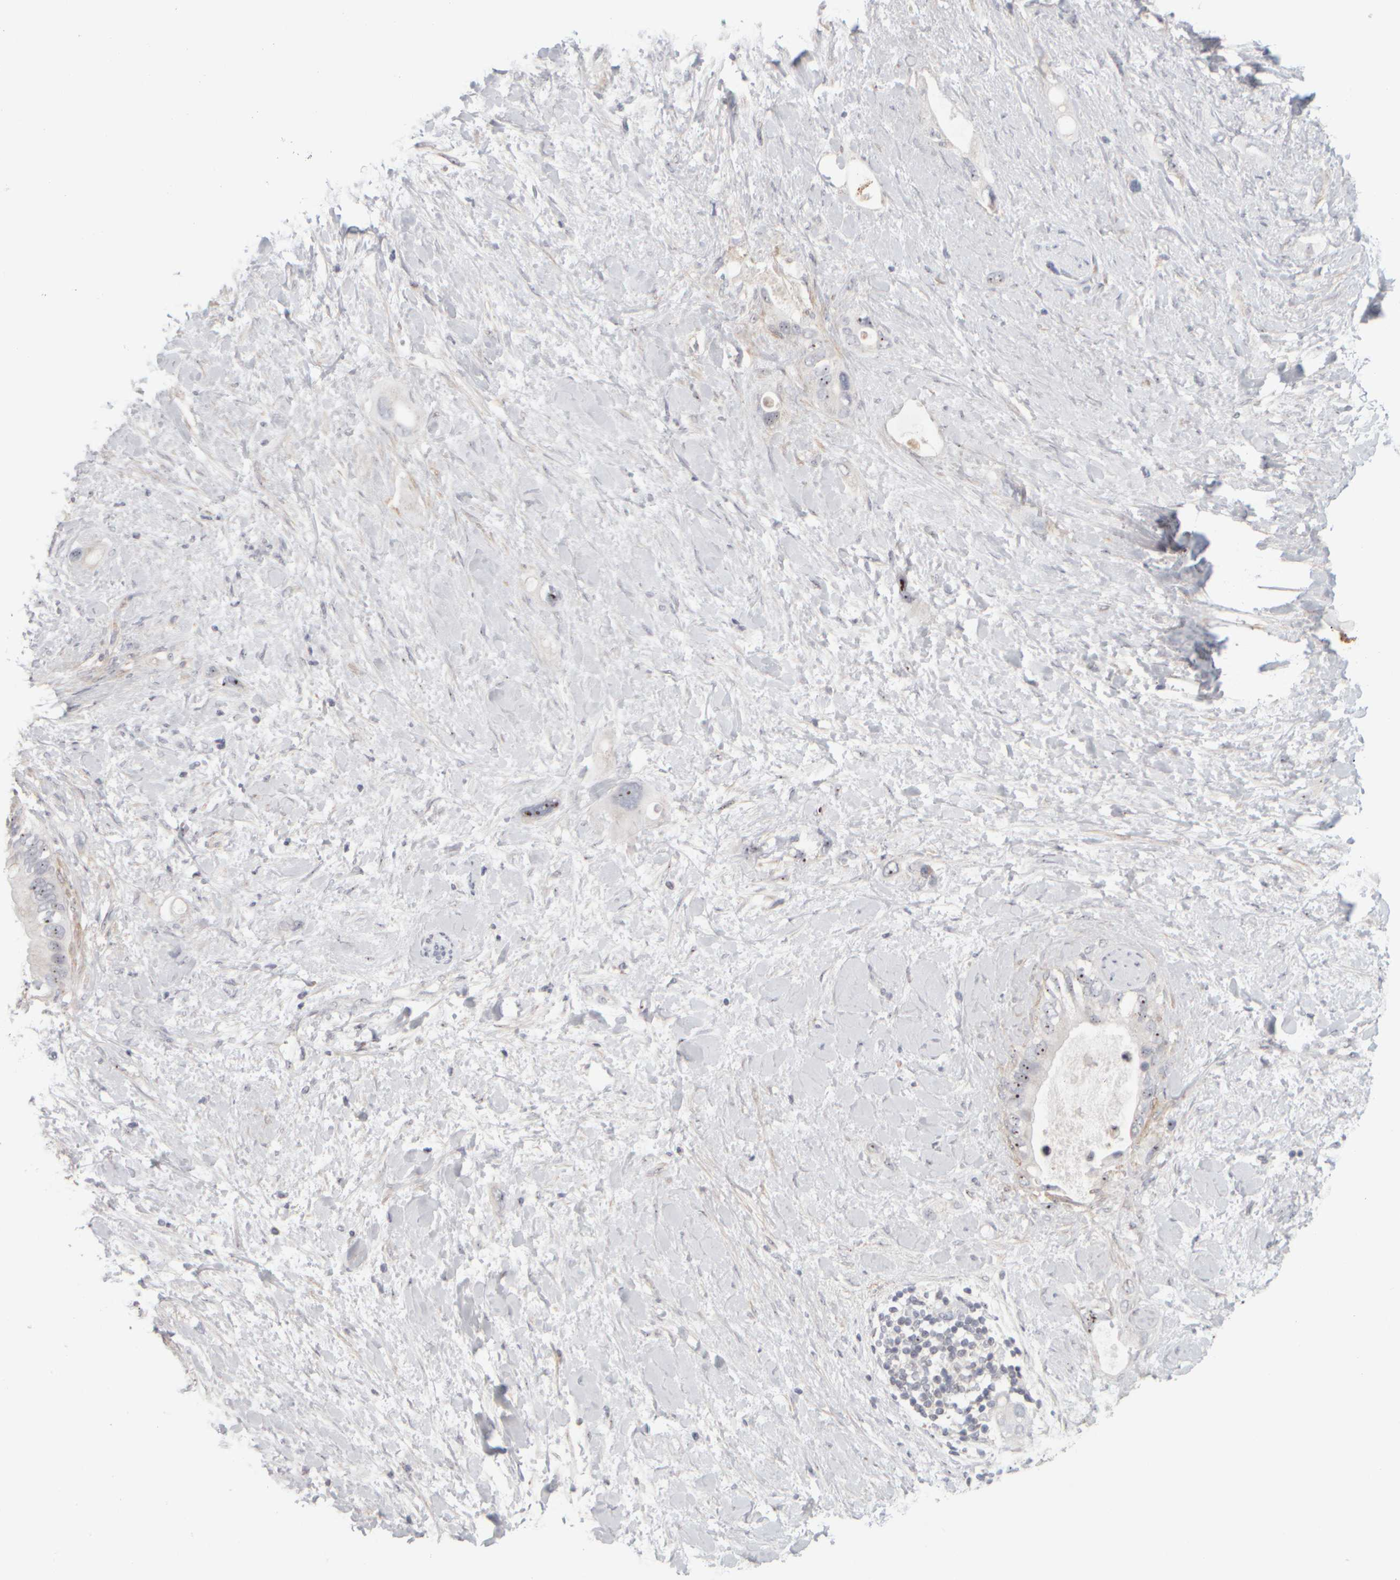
{"staining": {"intensity": "strong", "quantity": ">75%", "location": "nuclear"}, "tissue": "pancreatic cancer", "cell_type": "Tumor cells", "image_type": "cancer", "snomed": [{"axis": "morphology", "description": "Adenocarcinoma, NOS"}, {"axis": "topography", "description": "Pancreas"}], "caption": "Immunohistochemical staining of pancreatic adenocarcinoma demonstrates high levels of strong nuclear staining in about >75% of tumor cells.", "gene": "DCXR", "patient": {"sex": "female", "age": 56}}